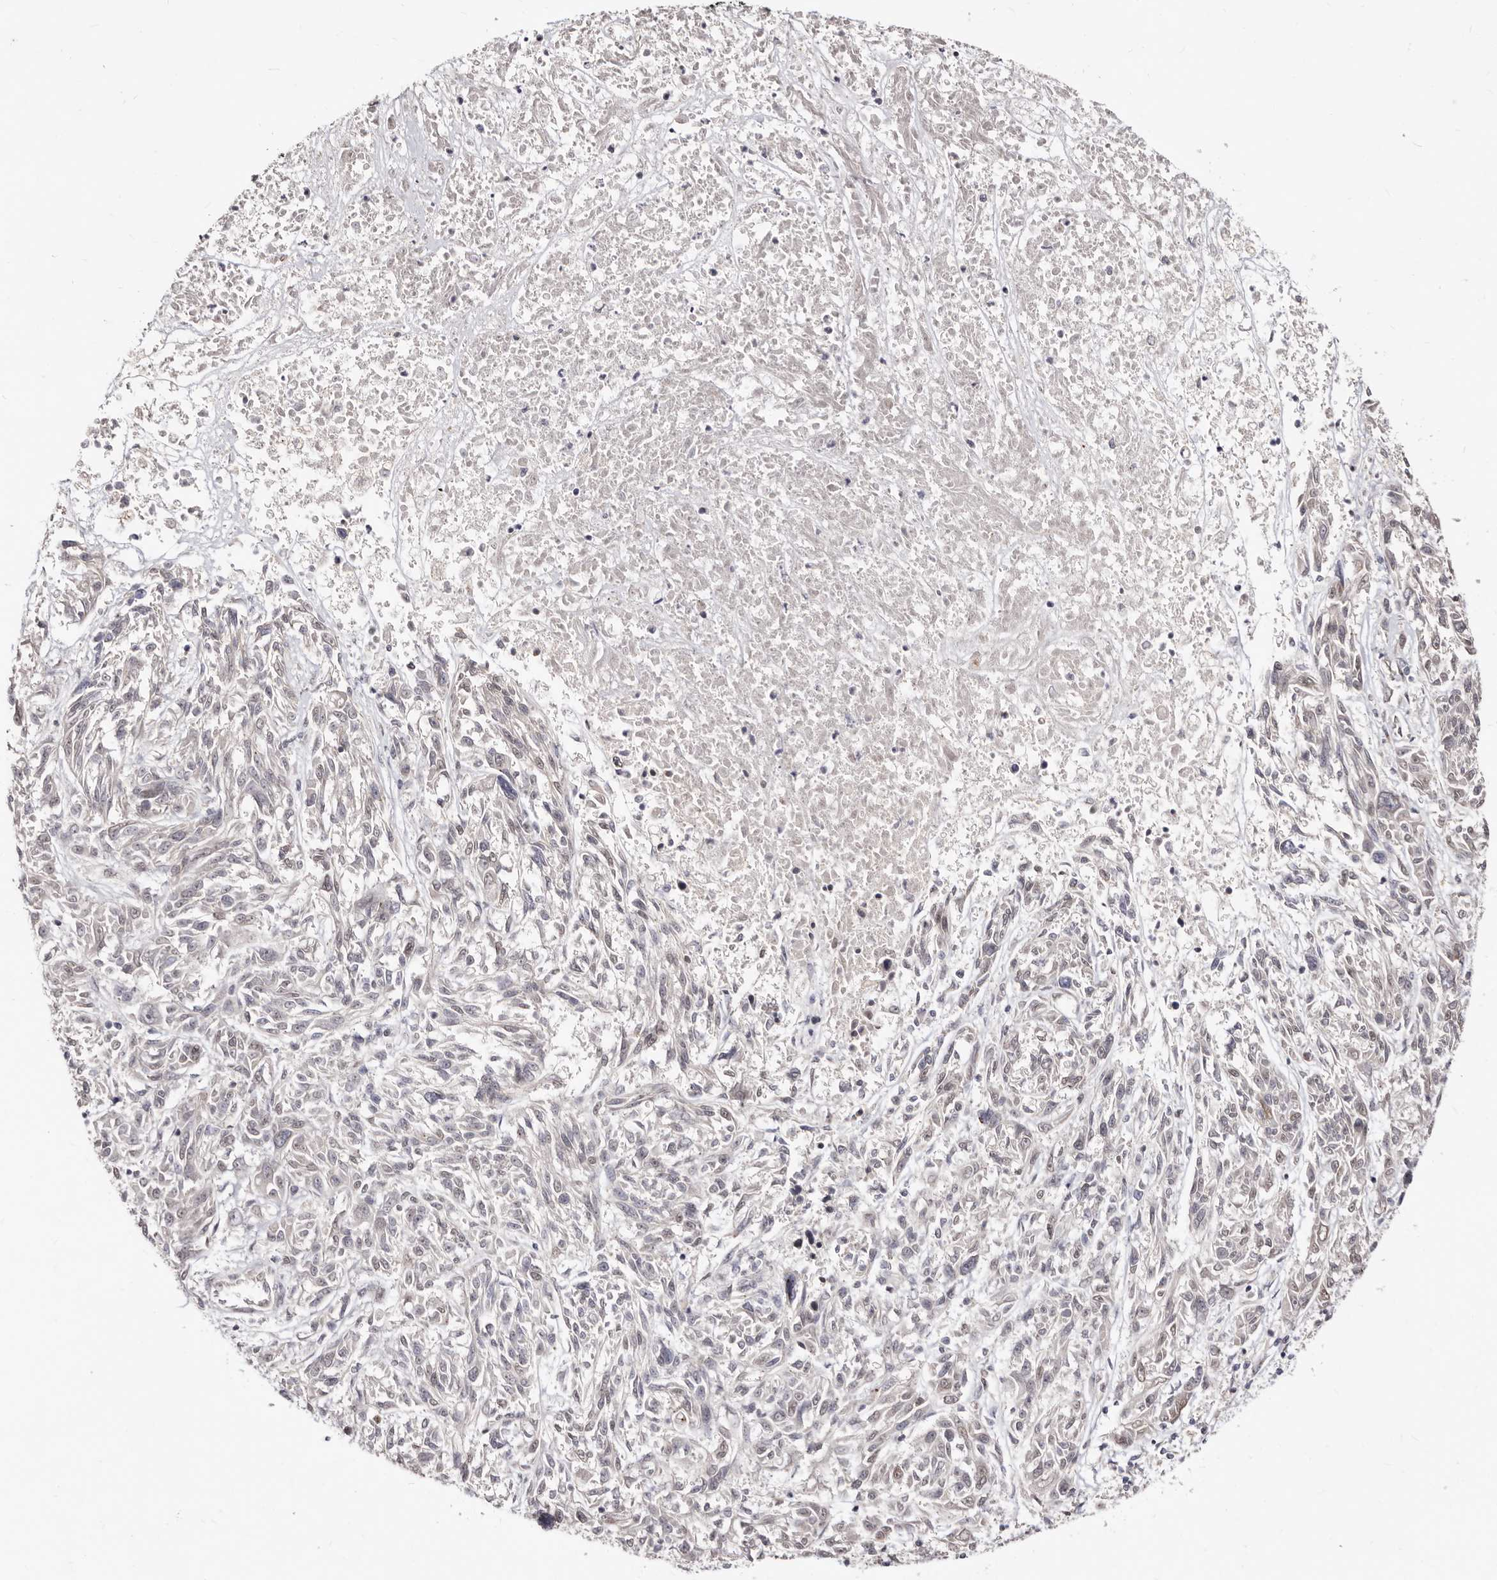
{"staining": {"intensity": "negative", "quantity": "none", "location": "none"}, "tissue": "melanoma", "cell_type": "Tumor cells", "image_type": "cancer", "snomed": [{"axis": "morphology", "description": "Malignant melanoma, NOS"}, {"axis": "topography", "description": "Skin"}], "caption": "There is no significant staining in tumor cells of malignant melanoma. The staining is performed using DAB brown chromogen with nuclei counter-stained in using hematoxylin.", "gene": "LCORL", "patient": {"sex": "male", "age": 53}}